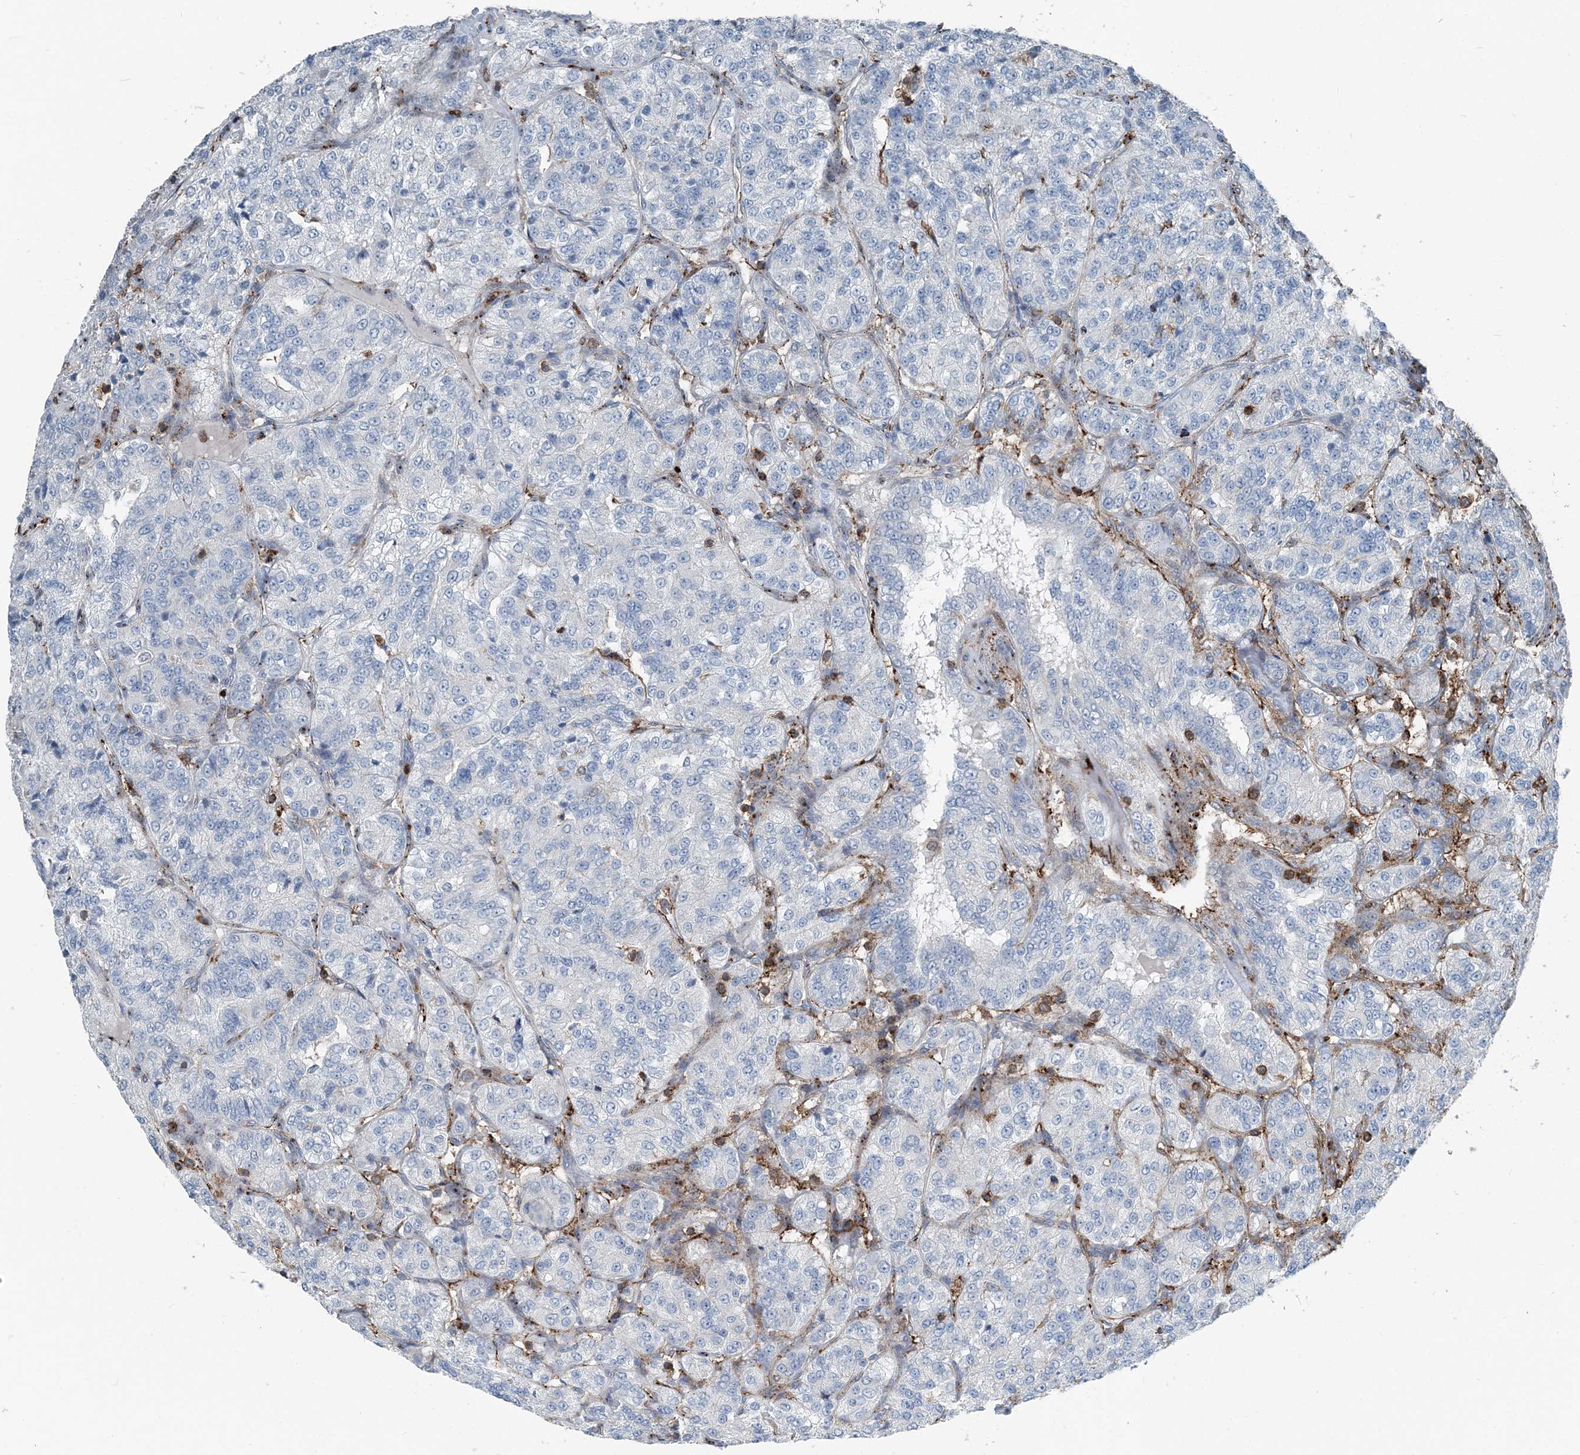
{"staining": {"intensity": "negative", "quantity": "none", "location": "none"}, "tissue": "renal cancer", "cell_type": "Tumor cells", "image_type": "cancer", "snomed": [{"axis": "morphology", "description": "Adenocarcinoma, NOS"}, {"axis": "topography", "description": "Kidney"}], "caption": "Micrograph shows no protein expression in tumor cells of renal cancer (adenocarcinoma) tissue.", "gene": "CFL1", "patient": {"sex": "female", "age": 63}}